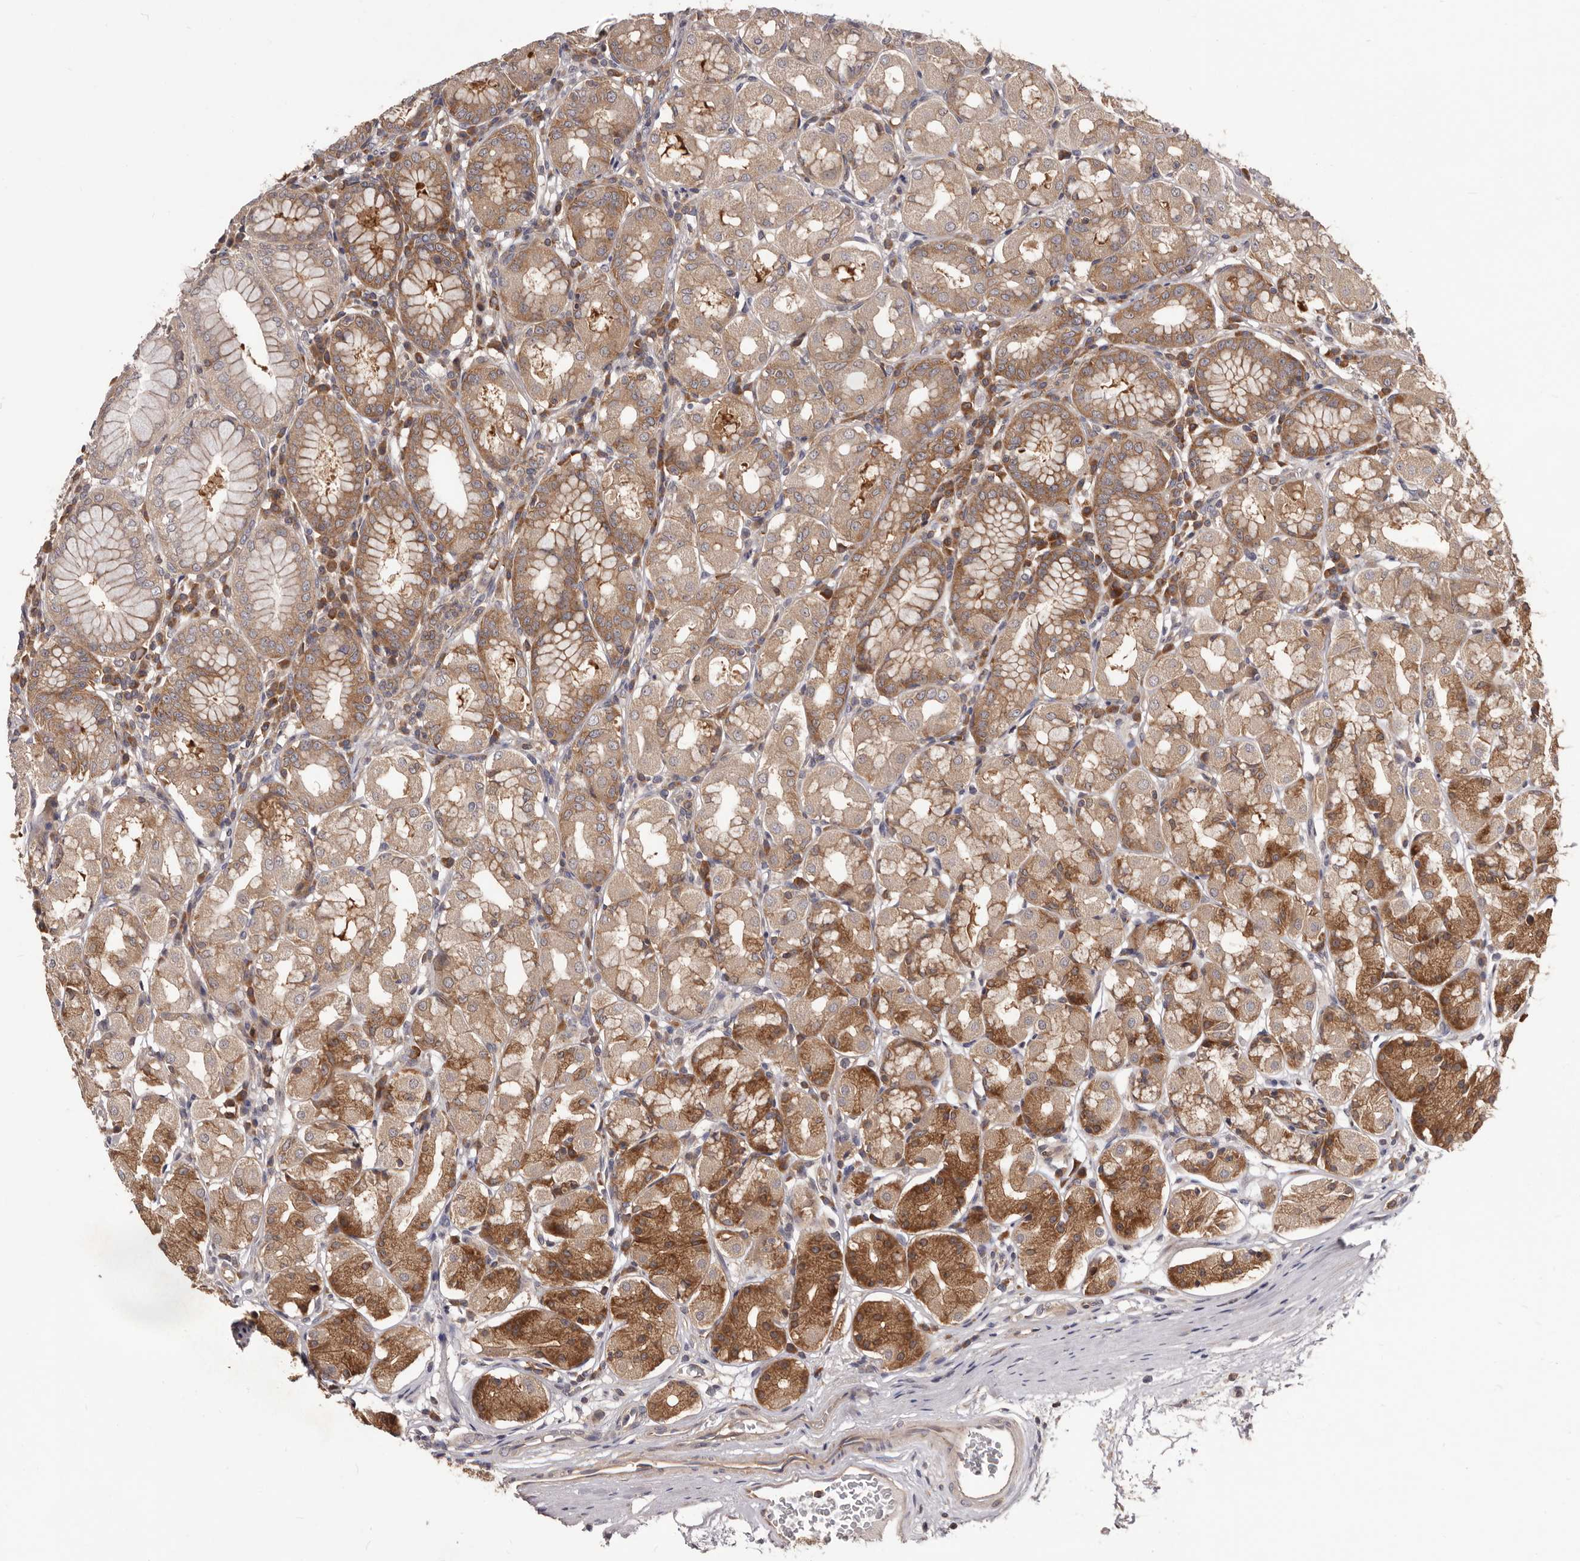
{"staining": {"intensity": "moderate", "quantity": ">75%", "location": "cytoplasmic/membranous"}, "tissue": "stomach", "cell_type": "Glandular cells", "image_type": "normal", "snomed": [{"axis": "morphology", "description": "Normal tissue, NOS"}, {"axis": "topography", "description": "Stomach"}, {"axis": "topography", "description": "Stomach, lower"}], "caption": "Immunohistochemistry (DAB) staining of unremarkable human stomach demonstrates moderate cytoplasmic/membranous protein staining in approximately >75% of glandular cells. (Brightfield microscopy of DAB IHC at high magnification).", "gene": "HBS1L", "patient": {"sex": "female", "age": 56}}